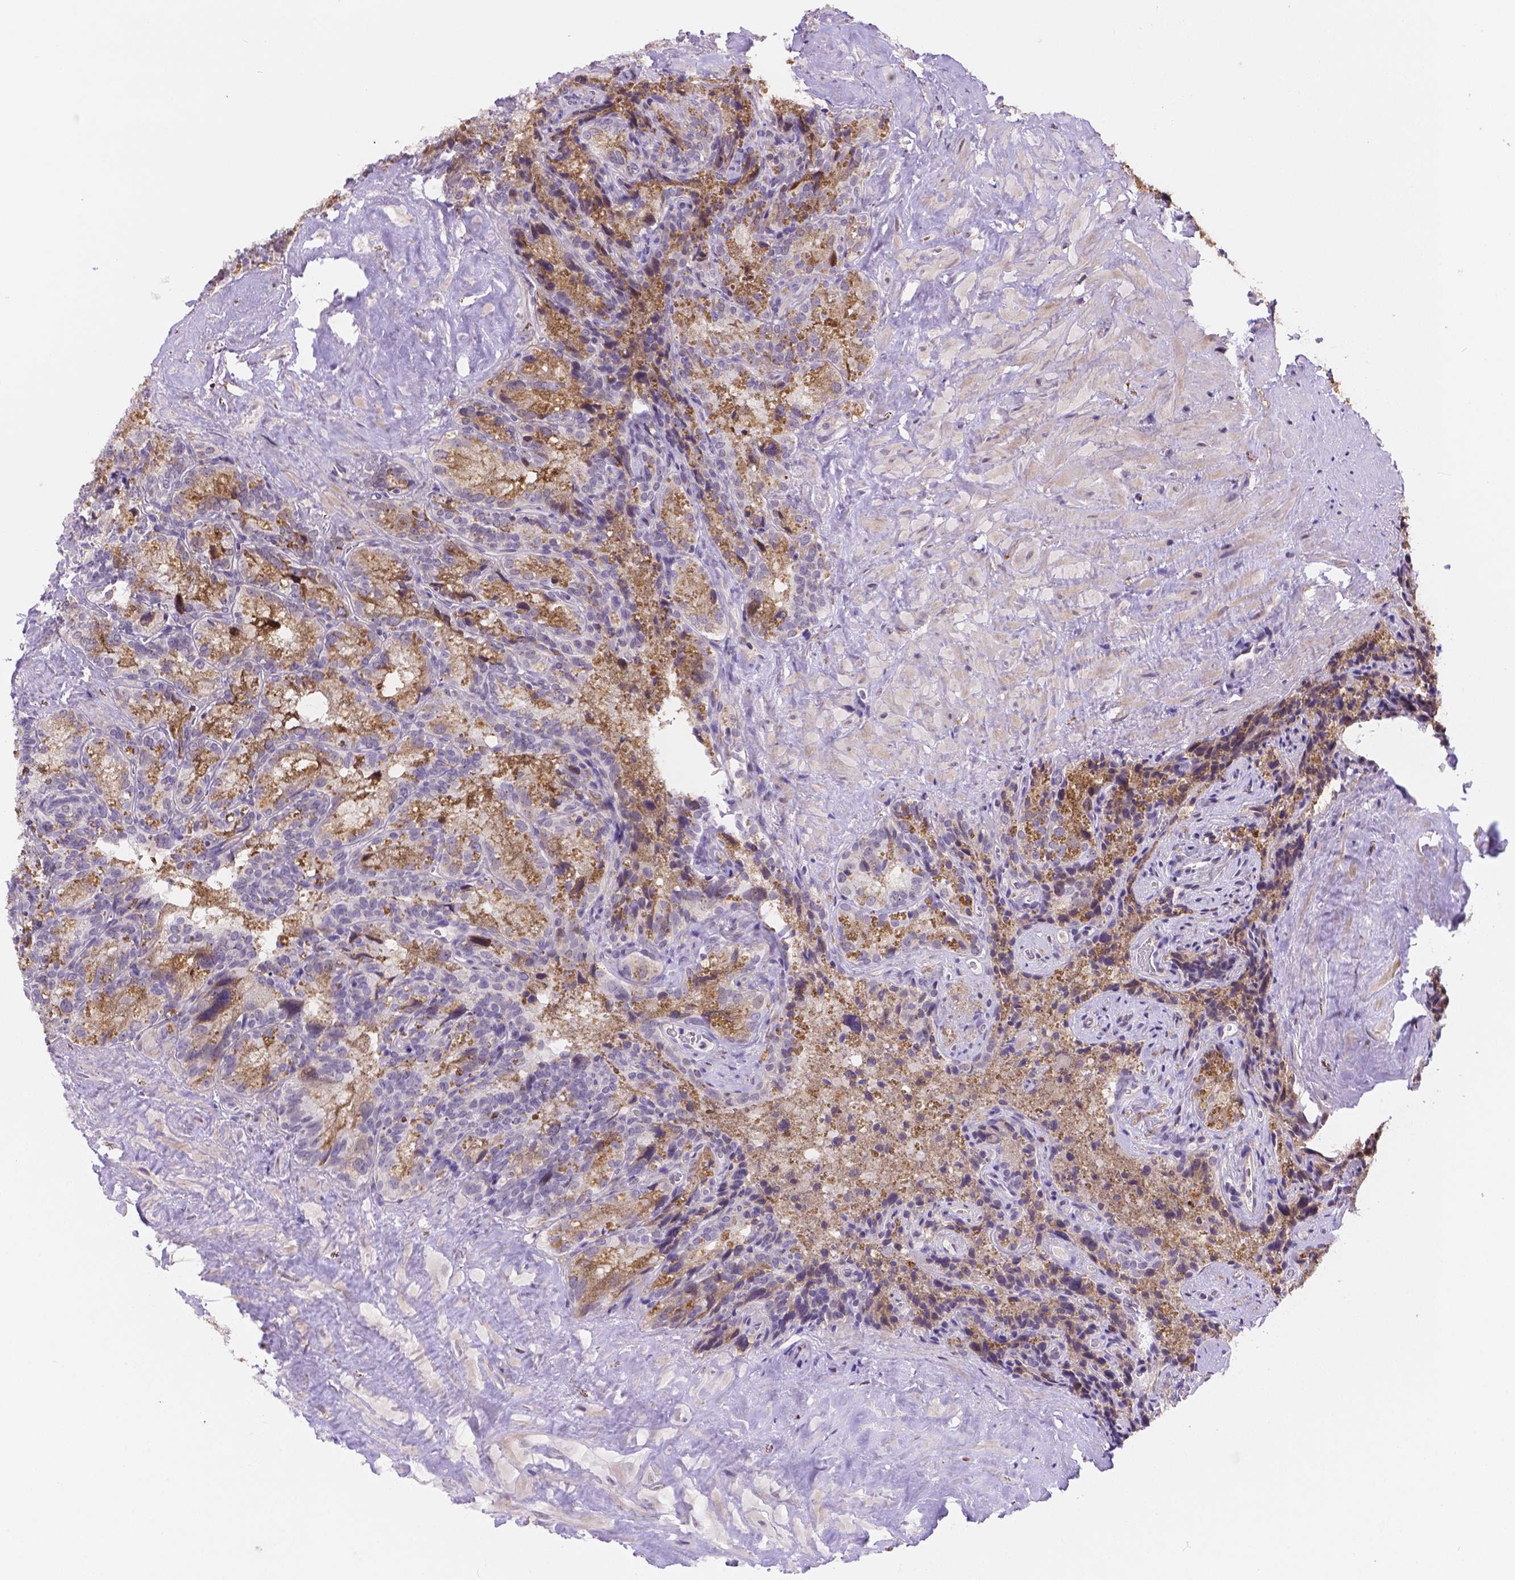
{"staining": {"intensity": "moderate", "quantity": "<25%", "location": "cytoplasmic/membranous"}, "tissue": "seminal vesicle", "cell_type": "Glandular cells", "image_type": "normal", "snomed": [{"axis": "morphology", "description": "Normal tissue, NOS"}, {"axis": "topography", "description": "Prostate"}, {"axis": "topography", "description": "Seminal veicle"}], "caption": "Immunohistochemical staining of unremarkable human seminal vesicle reveals low levels of moderate cytoplasmic/membranous expression in about <25% of glandular cells.", "gene": "NXPE2", "patient": {"sex": "male", "age": 71}}